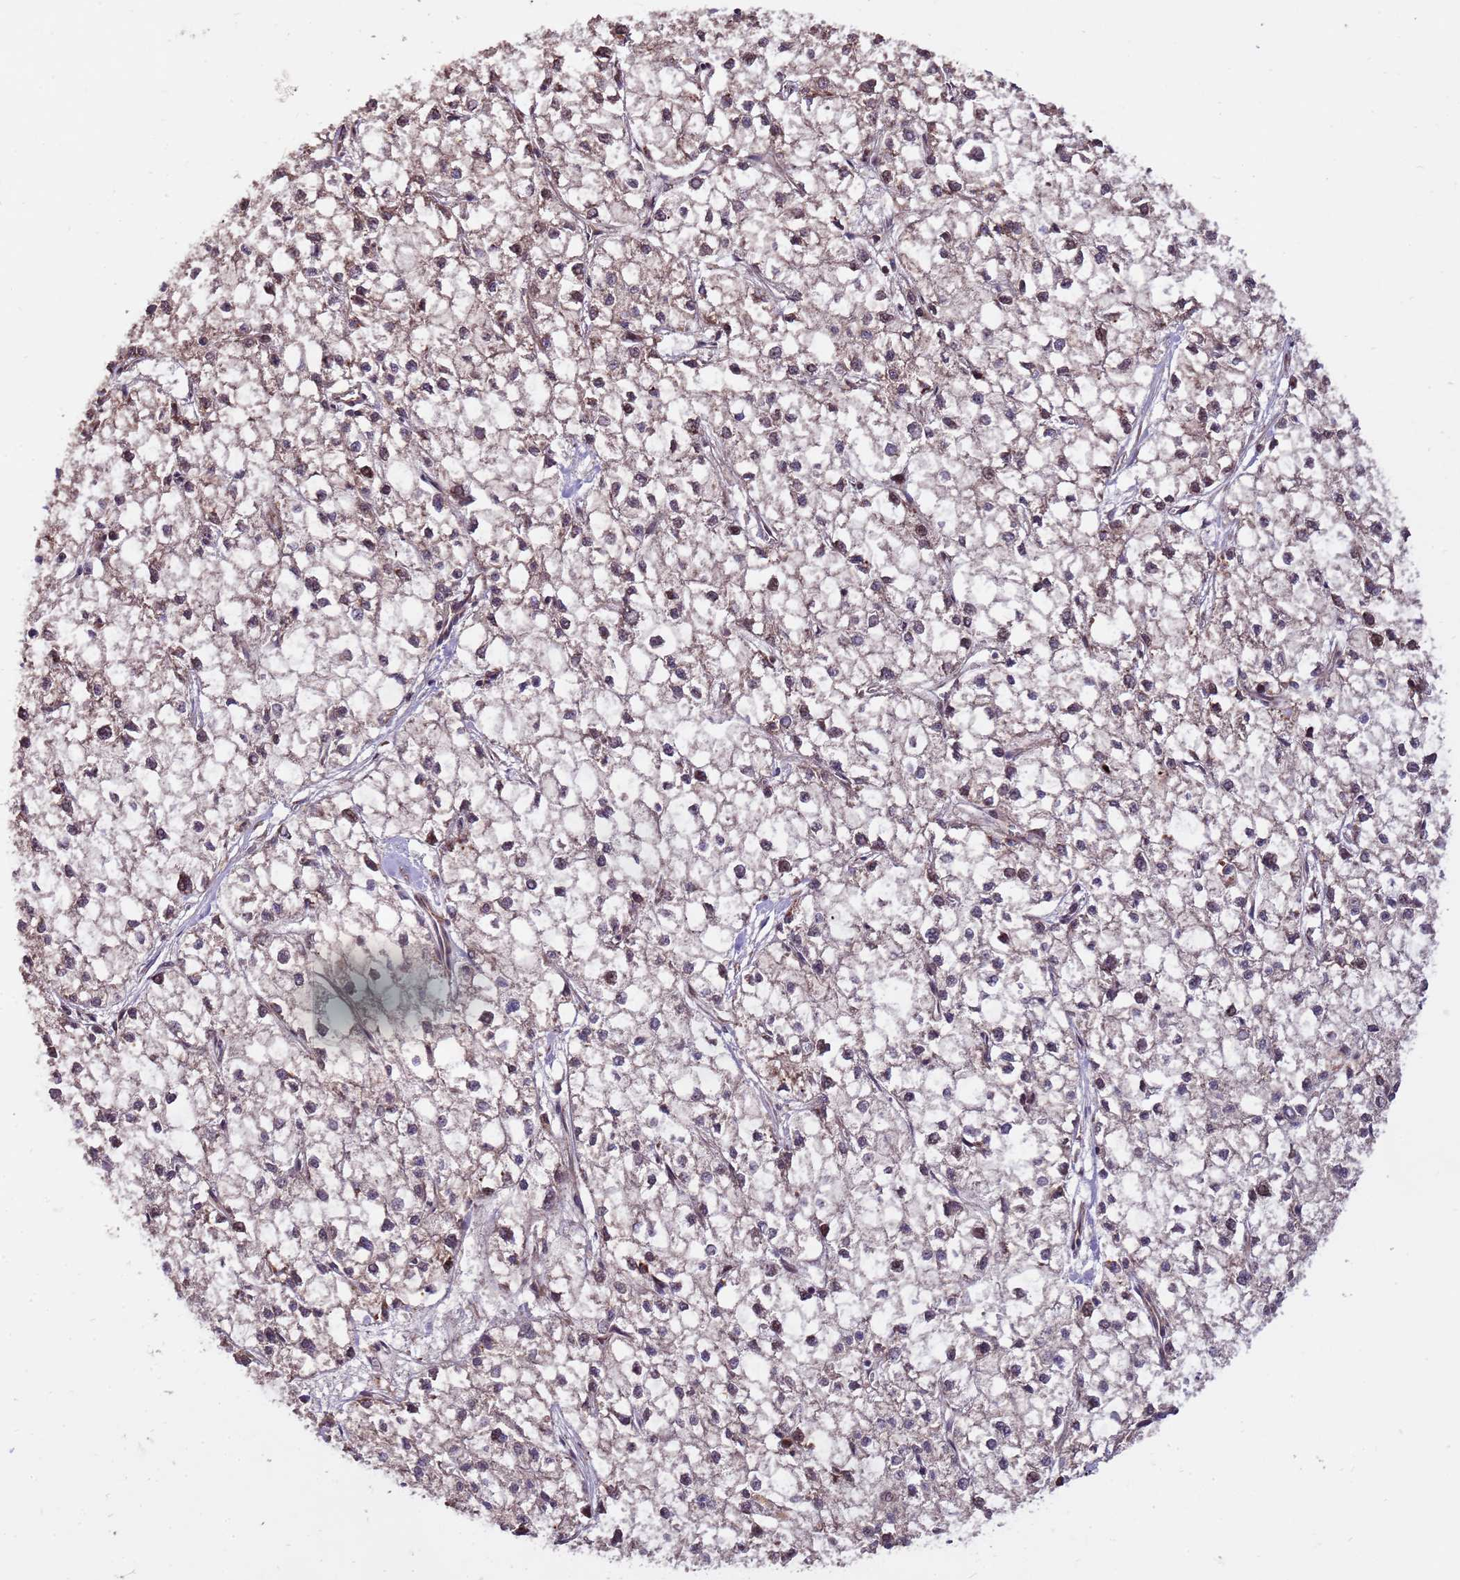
{"staining": {"intensity": "moderate", "quantity": "25%-75%", "location": "cytoplasmic/membranous,nuclear"}, "tissue": "liver cancer", "cell_type": "Tumor cells", "image_type": "cancer", "snomed": [{"axis": "morphology", "description": "Carcinoma, Hepatocellular, NOS"}, {"axis": "topography", "description": "Liver"}], "caption": "An image of liver cancer stained for a protein demonstrates moderate cytoplasmic/membranous and nuclear brown staining in tumor cells.", "gene": "ZNF619", "patient": {"sex": "female", "age": 43}}